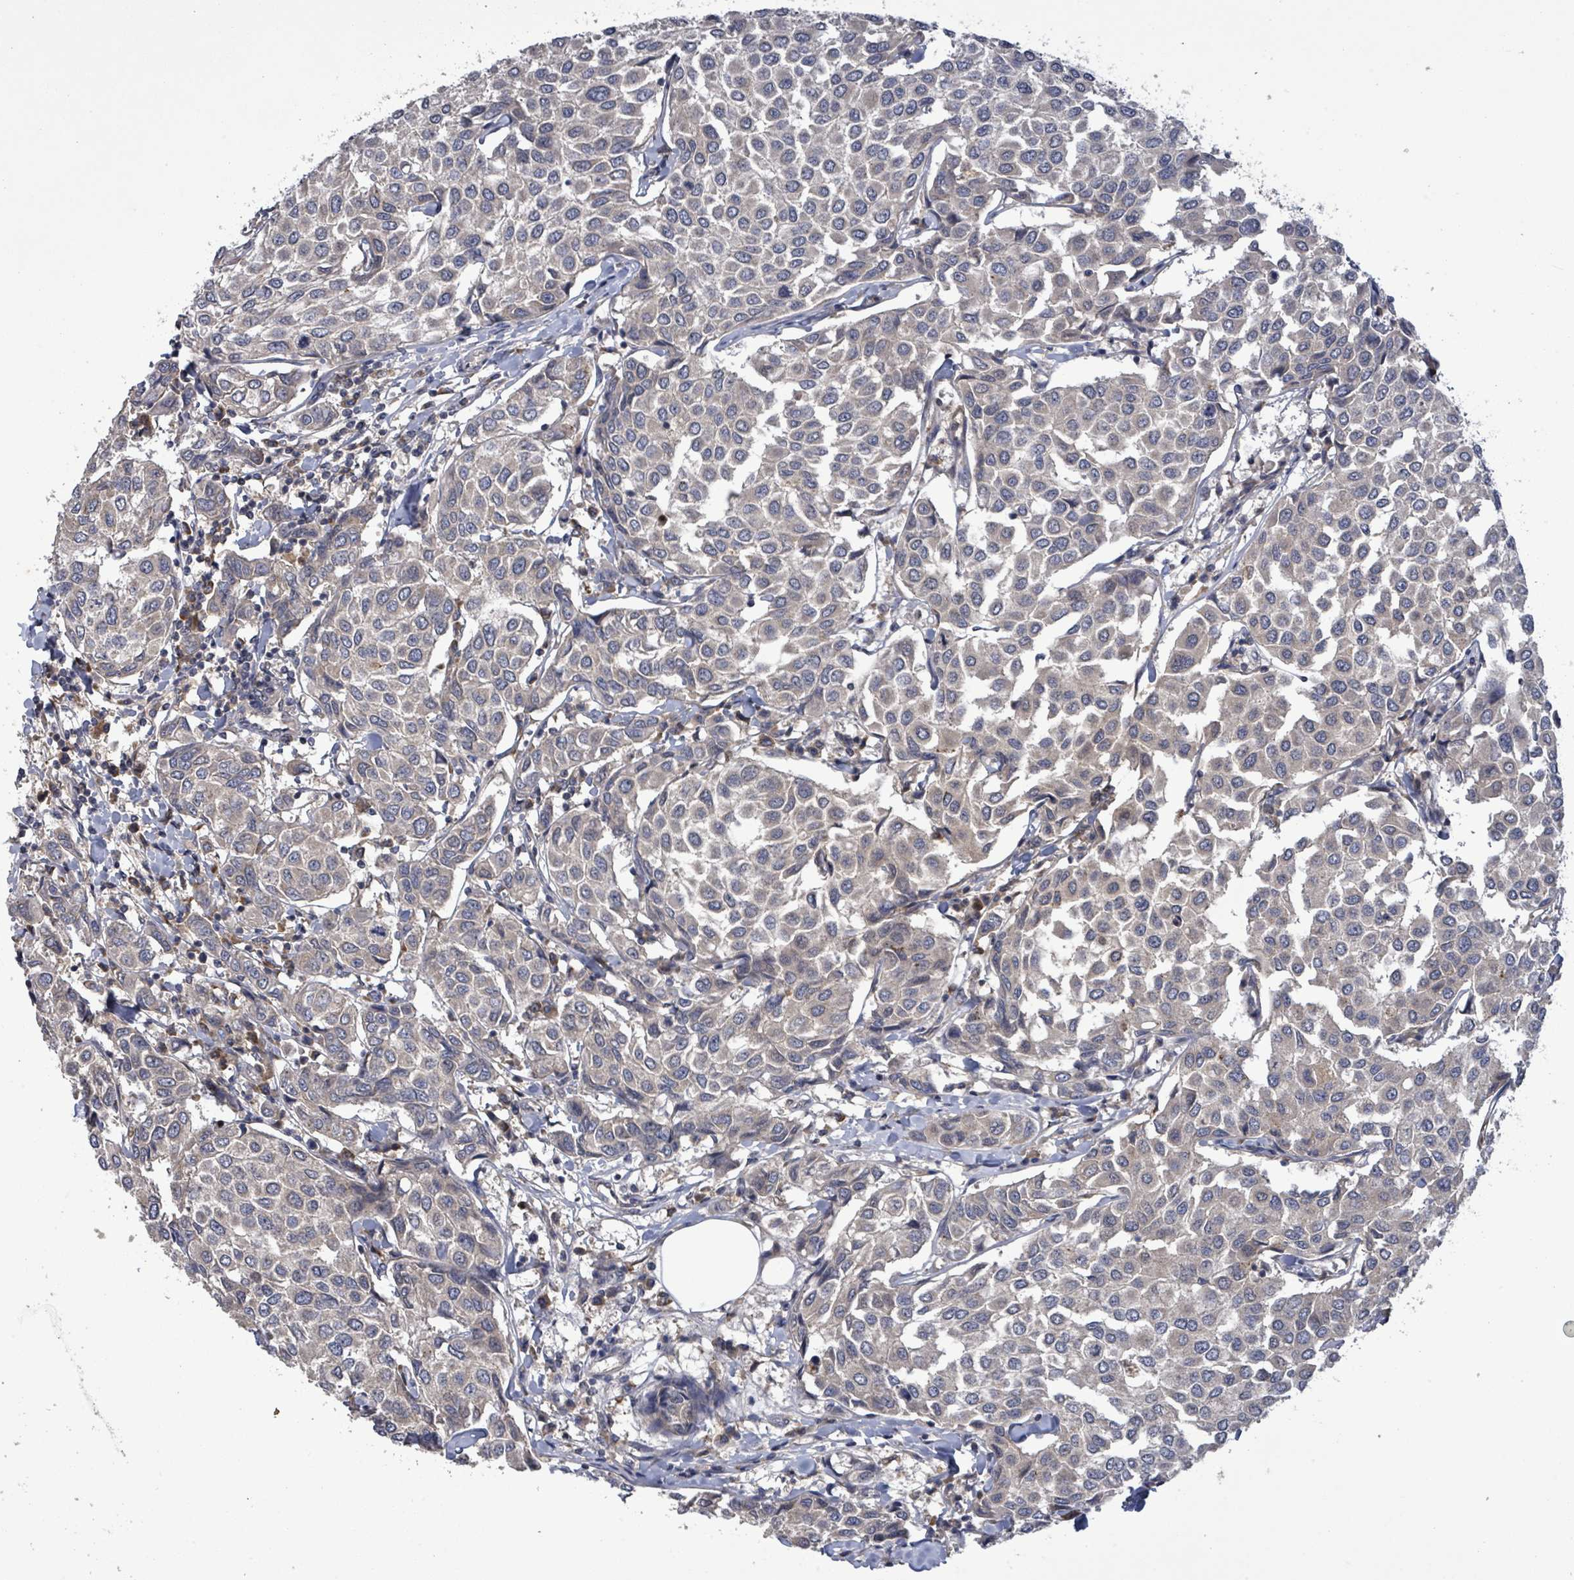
{"staining": {"intensity": "negative", "quantity": "none", "location": "none"}, "tissue": "breast cancer", "cell_type": "Tumor cells", "image_type": "cancer", "snomed": [{"axis": "morphology", "description": "Duct carcinoma"}, {"axis": "topography", "description": "Breast"}], "caption": "Immunohistochemistry photomicrograph of neoplastic tissue: breast infiltrating ductal carcinoma stained with DAB (3,3'-diaminobenzidine) displays no significant protein staining in tumor cells.", "gene": "SERPINE3", "patient": {"sex": "female", "age": 55}}